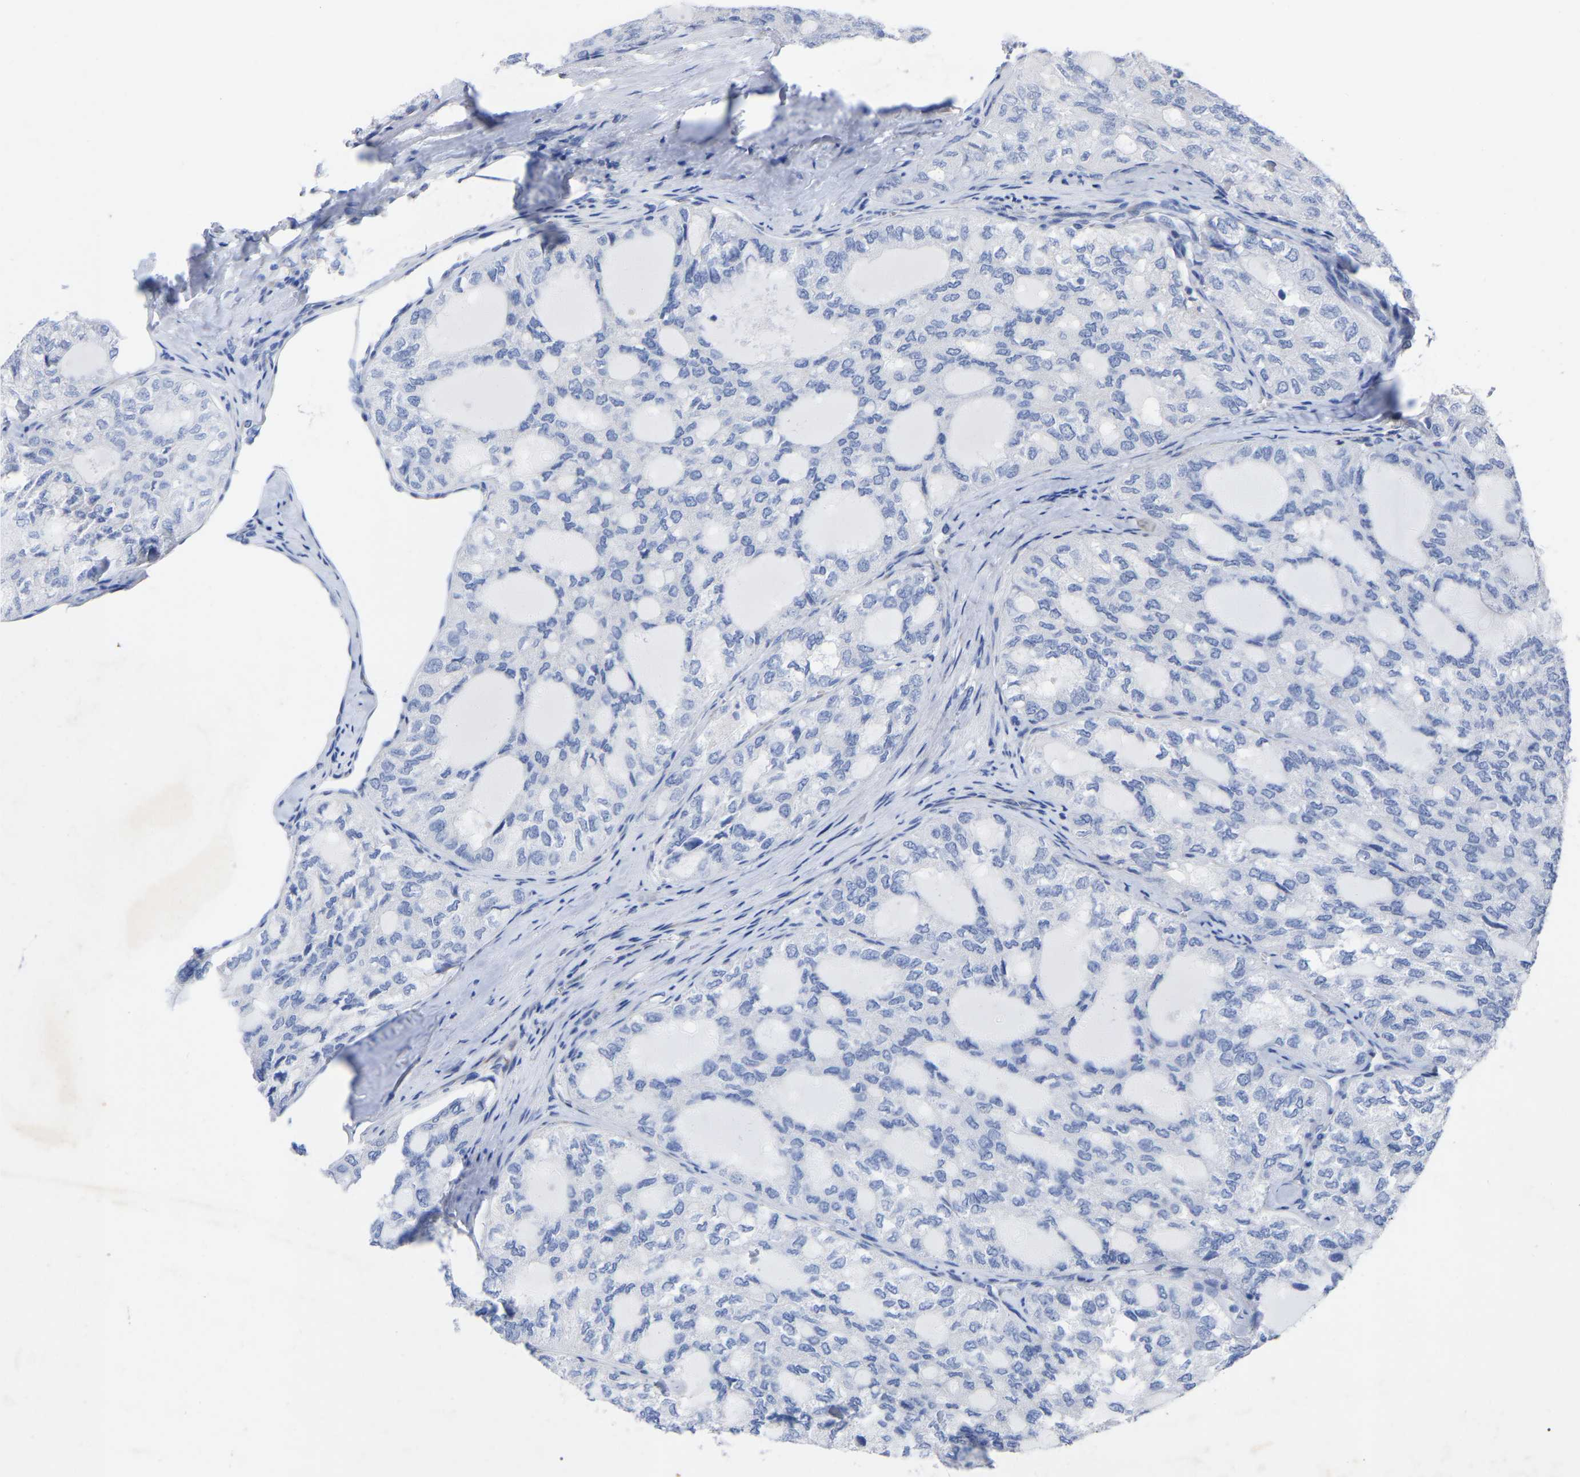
{"staining": {"intensity": "negative", "quantity": "none", "location": "none"}, "tissue": "thyroid cancer", "cell_type": "Tumor cells", "image_type": "cancer", "snomed": [{"axis": "morphology", "description": "Follicular adenoma carcinoma, NOS"}, {"axis": "topography", "description": "Thyroid gland"}], "caption": "An immunohistochemistry (IHC) photomicrograph of thyroid cancer is shown. There is no staining in tumor cells of thyroid cancer.", "gene": "HAPLN1", "patient": {"sex": "male", "age": 75}}